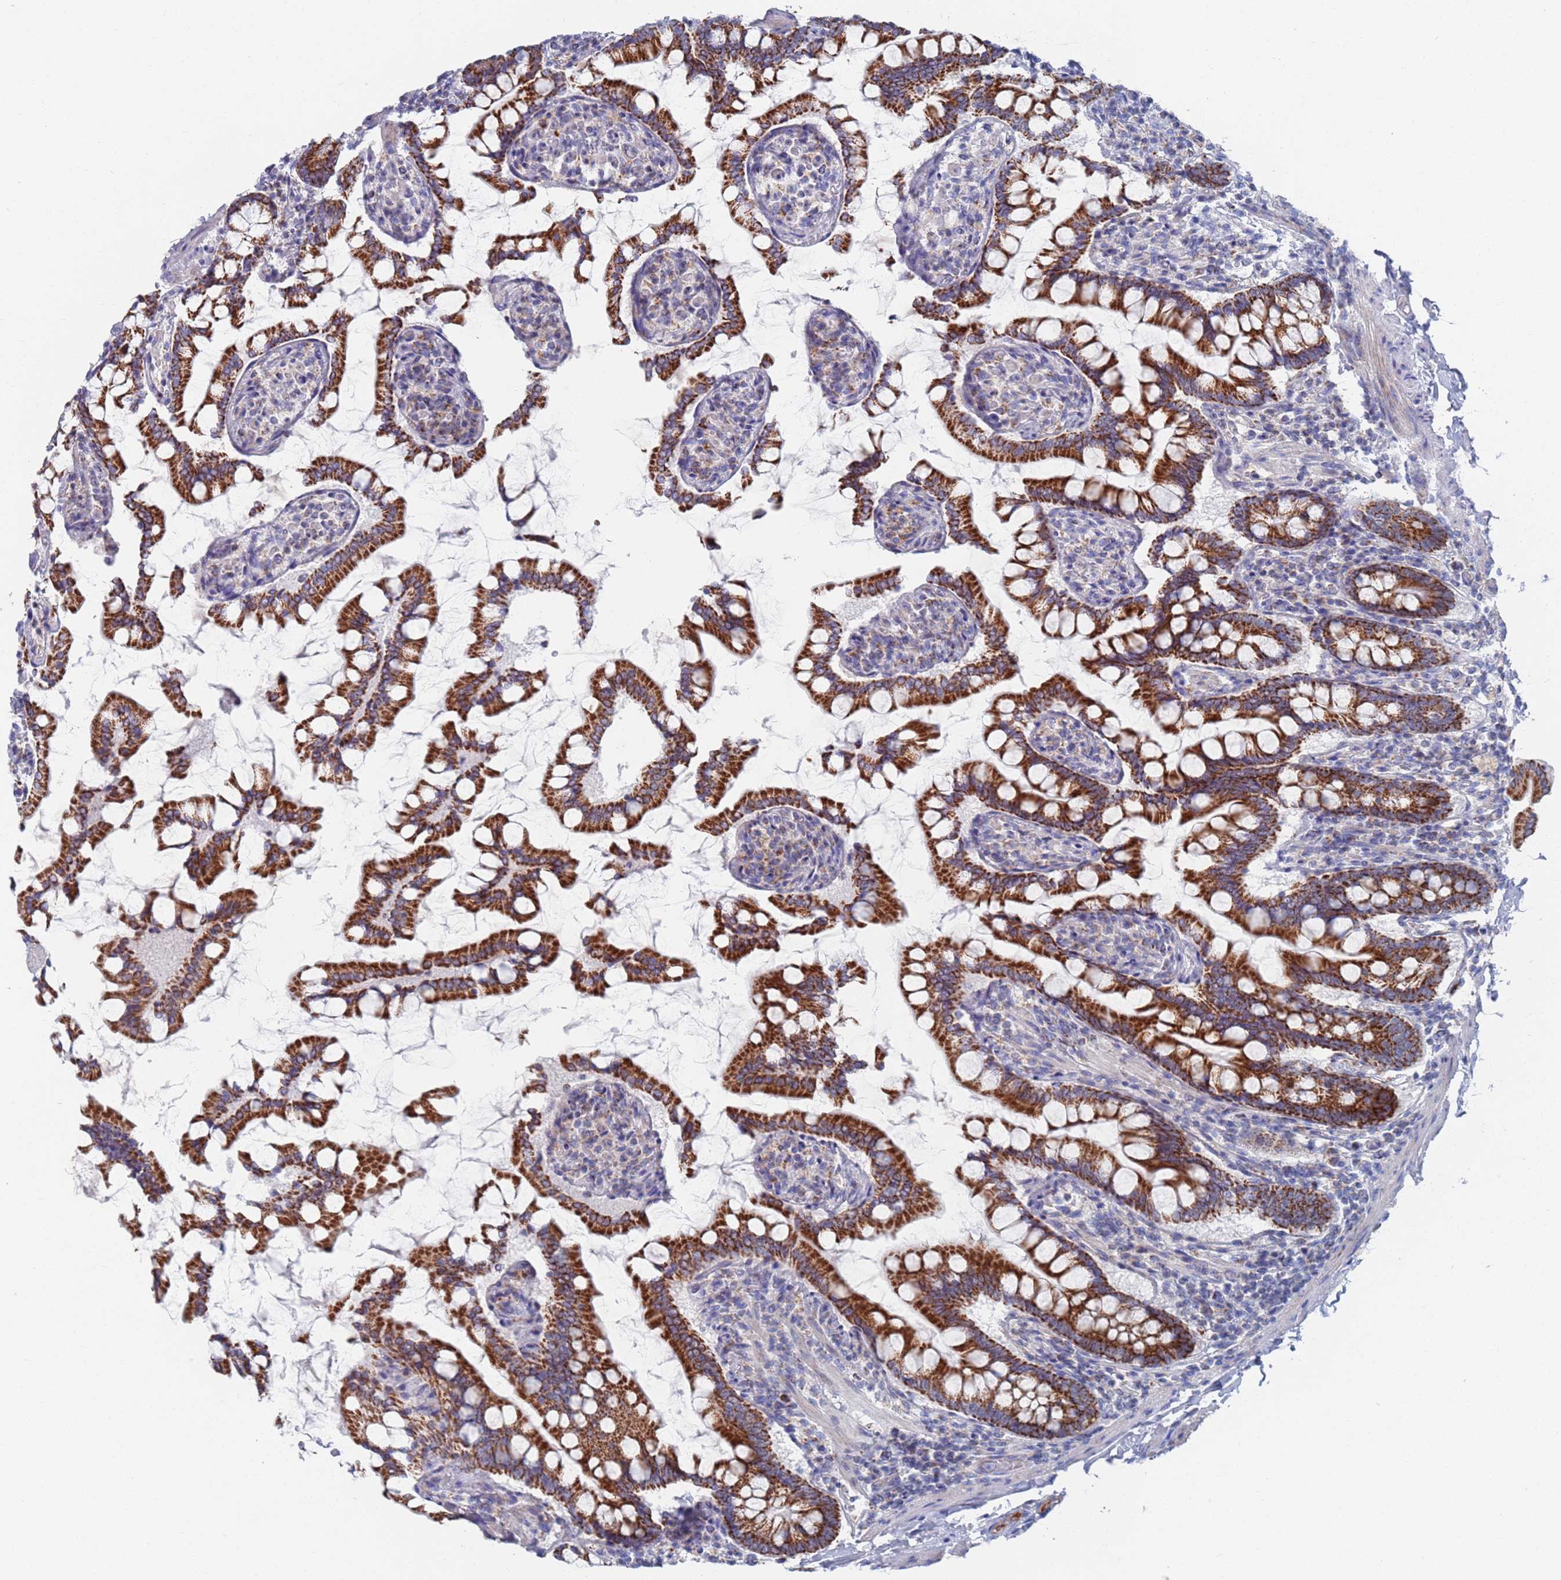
{"staining": {"intensity": "strong", "quantity": ">75%", "location": "cytoplasmic/membranous"}, "tissue": "small intestine", "cell_type": "Glandular cells", "image_type": "normal", "snomed": [{"axis": "morphology", "description": "Normal tissue, NOS"}, {"axis": "topography", "description": "Small intestine"}], "caption": "Protein staining reveals strong cytoplasmic/membranous positivity in approximately >75% of glandular cells in normal small intestine.", "gene": "MRPL22", "patient": {"sex": "male", "age": 41}}